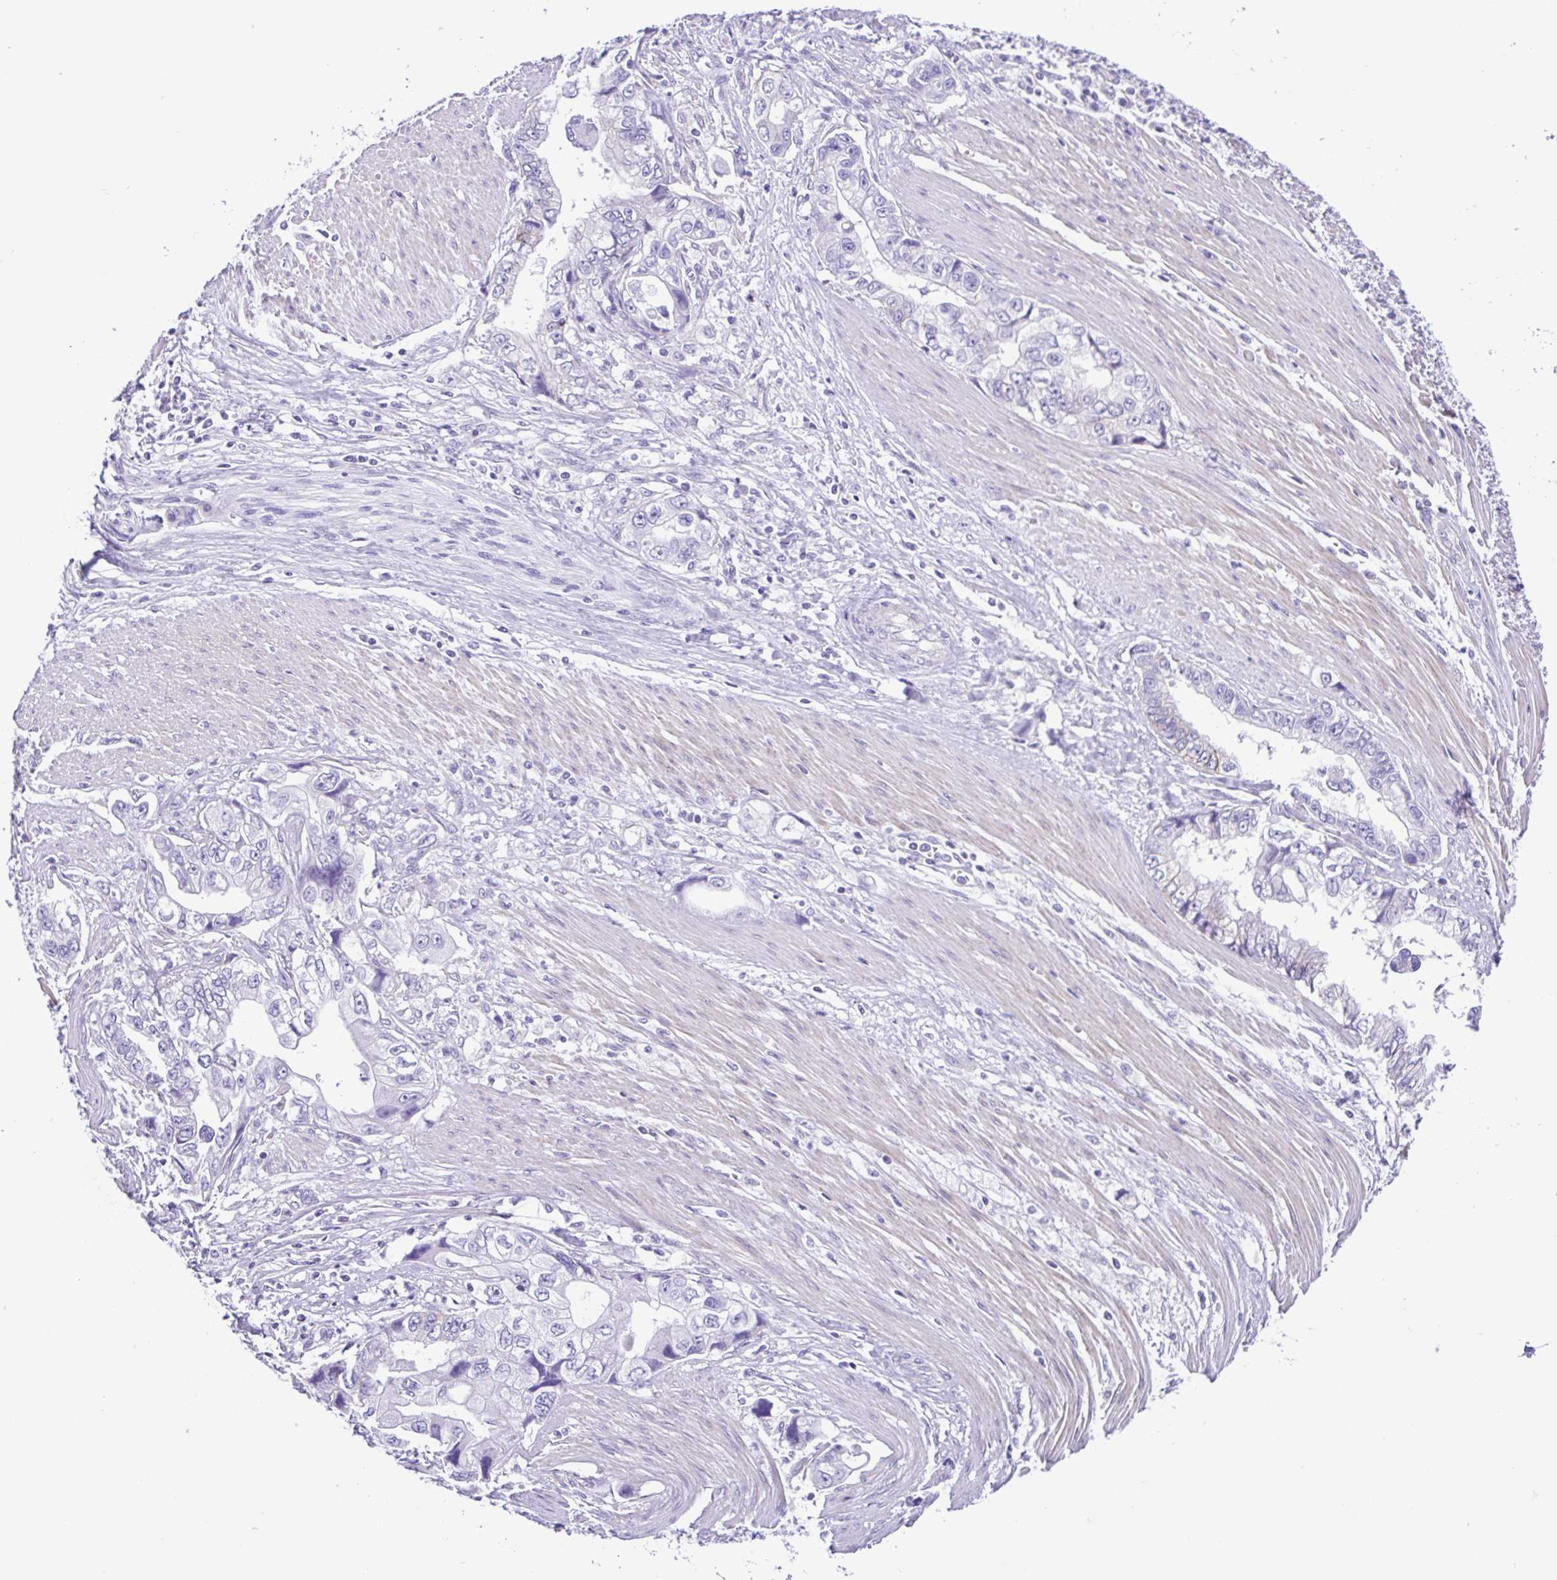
{"staining": {"intensity": "negative", "quantity": "none", "location": "none"}, "tissue": "stomach cancer", "cell_type": "Tumor cells", "image_type": "cancer", "snomed": [{"axis": "morphology", "description": "Adenocarcinoma, NOS"}, {"axis": "topography", "description": "Pancreas"}, {"axis": "topography", "description": "Stomach, upper"}], "caption": "High power microscopy photomicrograph of an IHC histopathology image of adenocarcinoma (stomach), revealing no significant positivity in tumor cells.", "gene": "ISM2", "patient": {"sex": "male", "age": 77}}